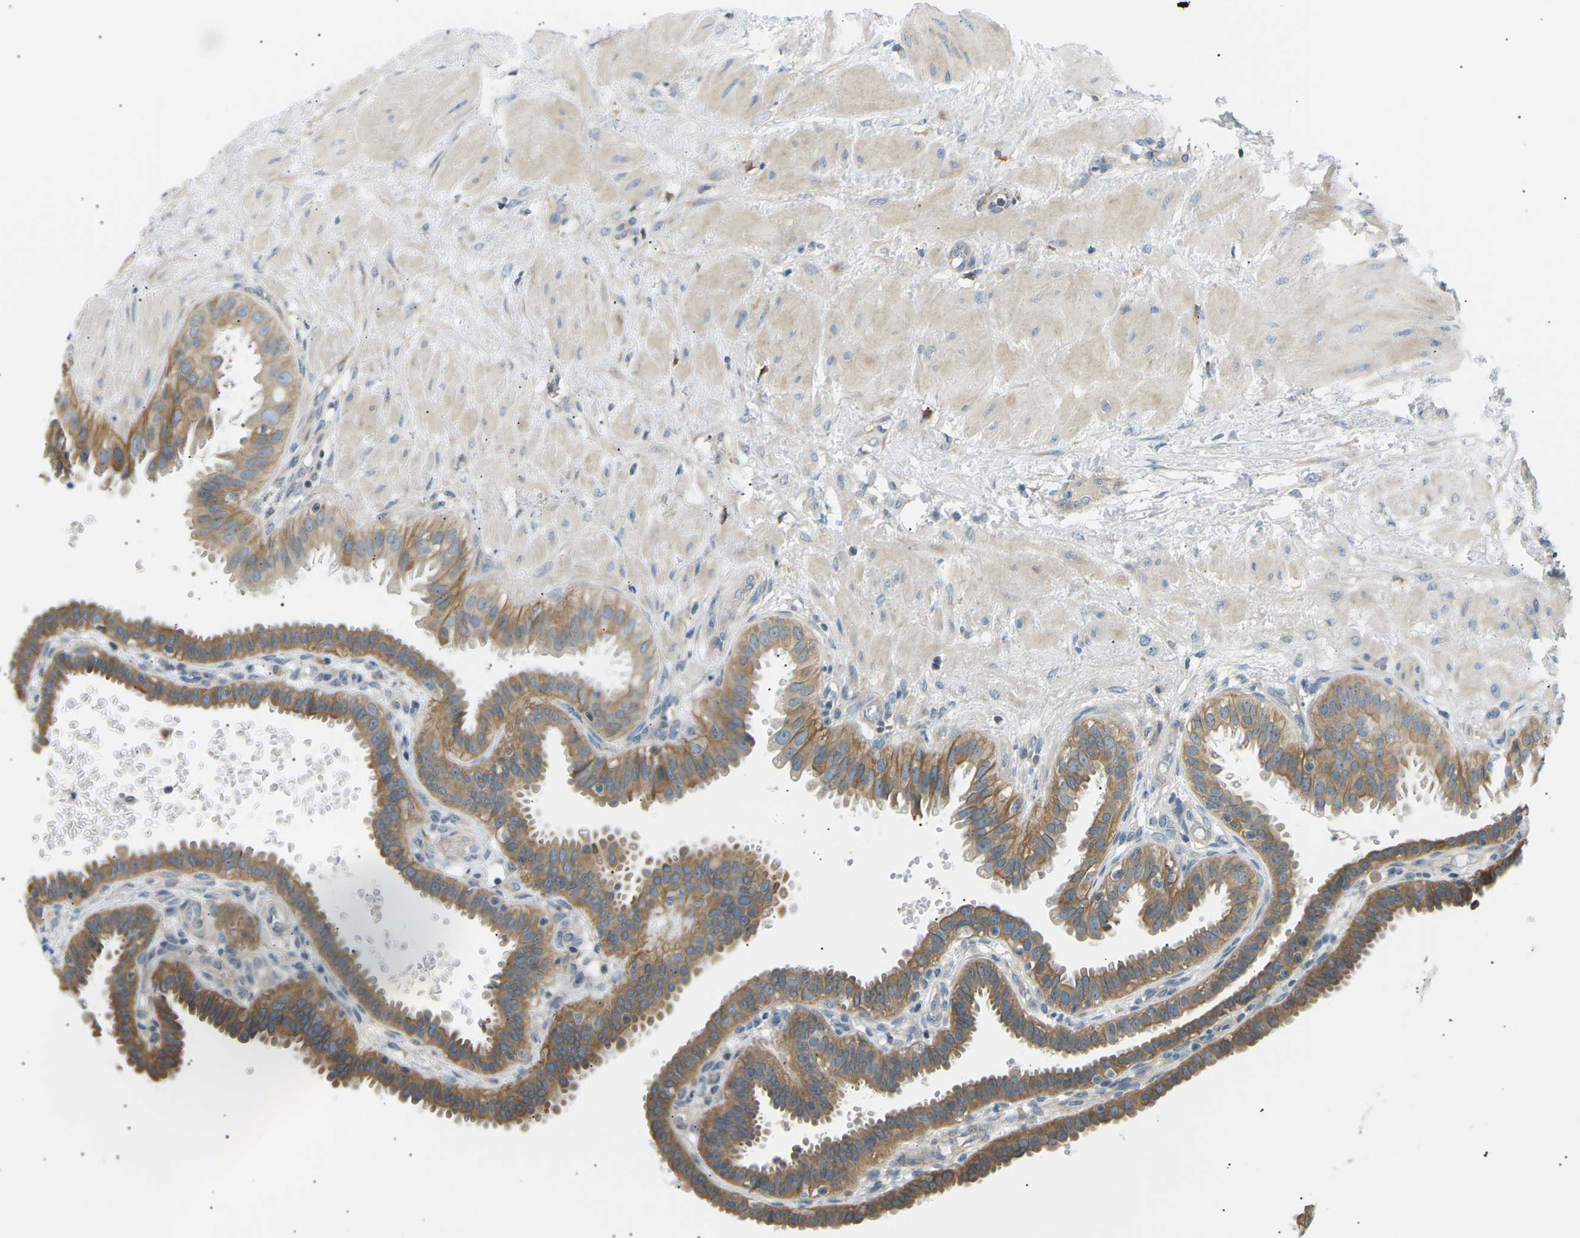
{"staining": {"intensity": "moderate", "quantity": ">75%", "location": "cytoplasmic/membranous"}, "tissue": "fallopian tube", "cell_type": "Glandular cells", "image_type": "normal", "snomed": [{"axis": "morphology", "description": "Normal tissue, NOS"}, {"axis": "topography", "description": "Fallopian tube"}, {"axis": "topography", "description": "Placenta"}], "caption": "Fallopian tube stained with DAB (3,3'-diaminobenzidine) IHC shows medium levels of moderate cytoplasmic/membranous staining in approximately >75% of glandular cells. Nuclei are stained in blue.", "gene": "TBC1D8", "patient": {"sex": "female", "age": 34}}